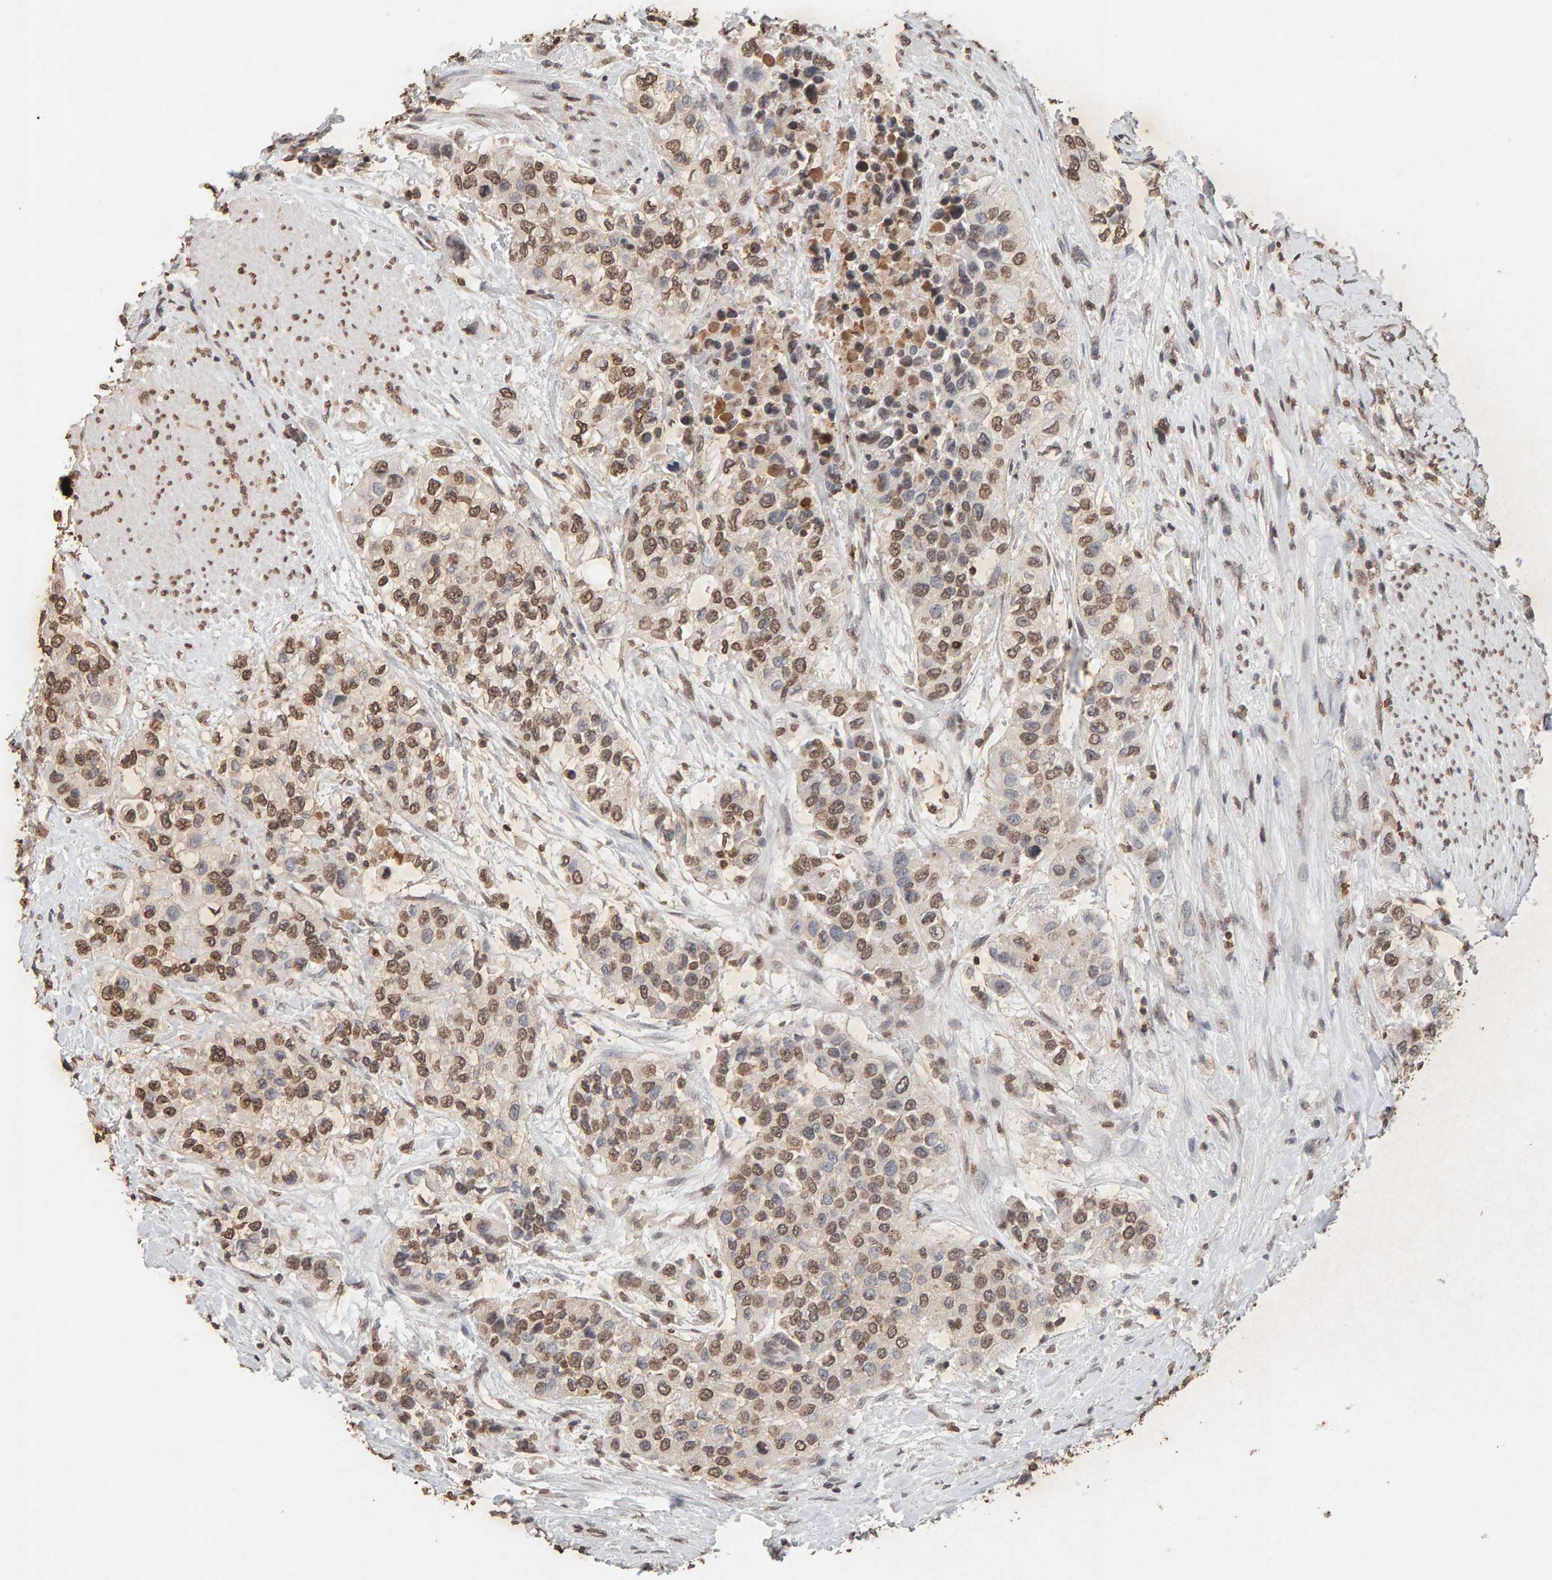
{"staining": {"intensity": "moderate", "quantity": ">75%", "location": "nuclear"}, "tissue": "urothelial cancer", "cell_type": "Tumor cells", "image_type": "cancer", "snomed": [{"axis": "morphology", "description": "Urothelial carcinoma, High grade"}, {"axis": "topography", "description": "Urinary bladder"}], "caption": "Immunohistochemistry histopathology image of neoplastic tissue: high-grade urothelial carcinoma stained using immunohistochemistry (IHC) reveals medium levels of moderate protein expression localized specifically in the nuclear of tumor cells, appearing as a nuclear brown color.", "gene": "DNAJB5", "patient": {"sex": "female", "age": 80}}